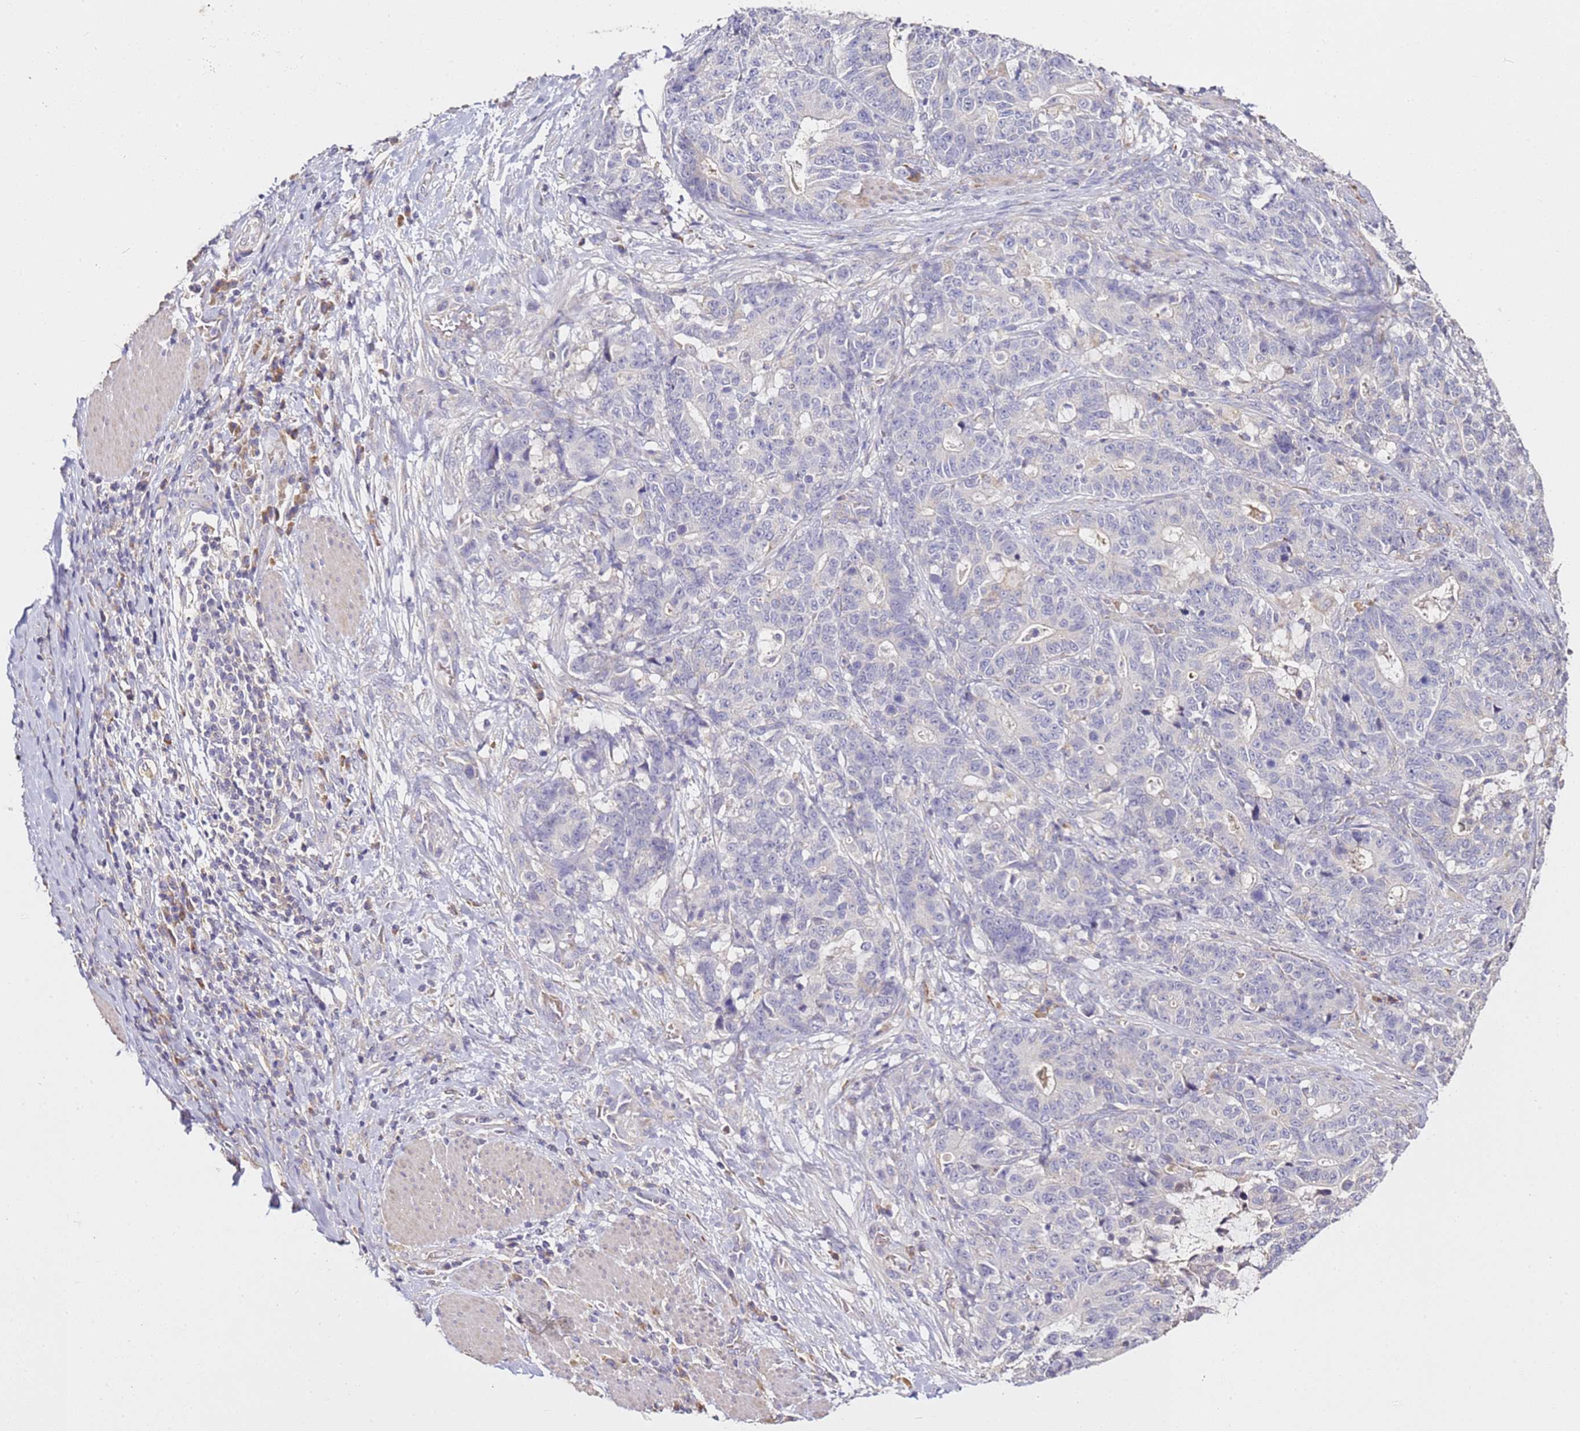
{"staining": {"intensity": "negative", "quantity": "none", "location": "none"}, "tissue": "stomach cancer", "cell_type": "Tumor cells", "image_type": "cancer", "snomed": [{"axis": "morphology", "description": "Normal tissue, NOS"}, {"axis": "morphology", "description": "Adenocarcinoma, NOS"}, {"axis": "topography", "description": "Stomach"}], "caption": "DAB (3,3'-diaminobenzidine) immunohistochemical staining of human stomach adenocarcinoma shows no significant staining in tumor cells. Nuclei are stained in blue.", "gene": "OR2B11", "patient": {"sex": "female", "age": 64}}